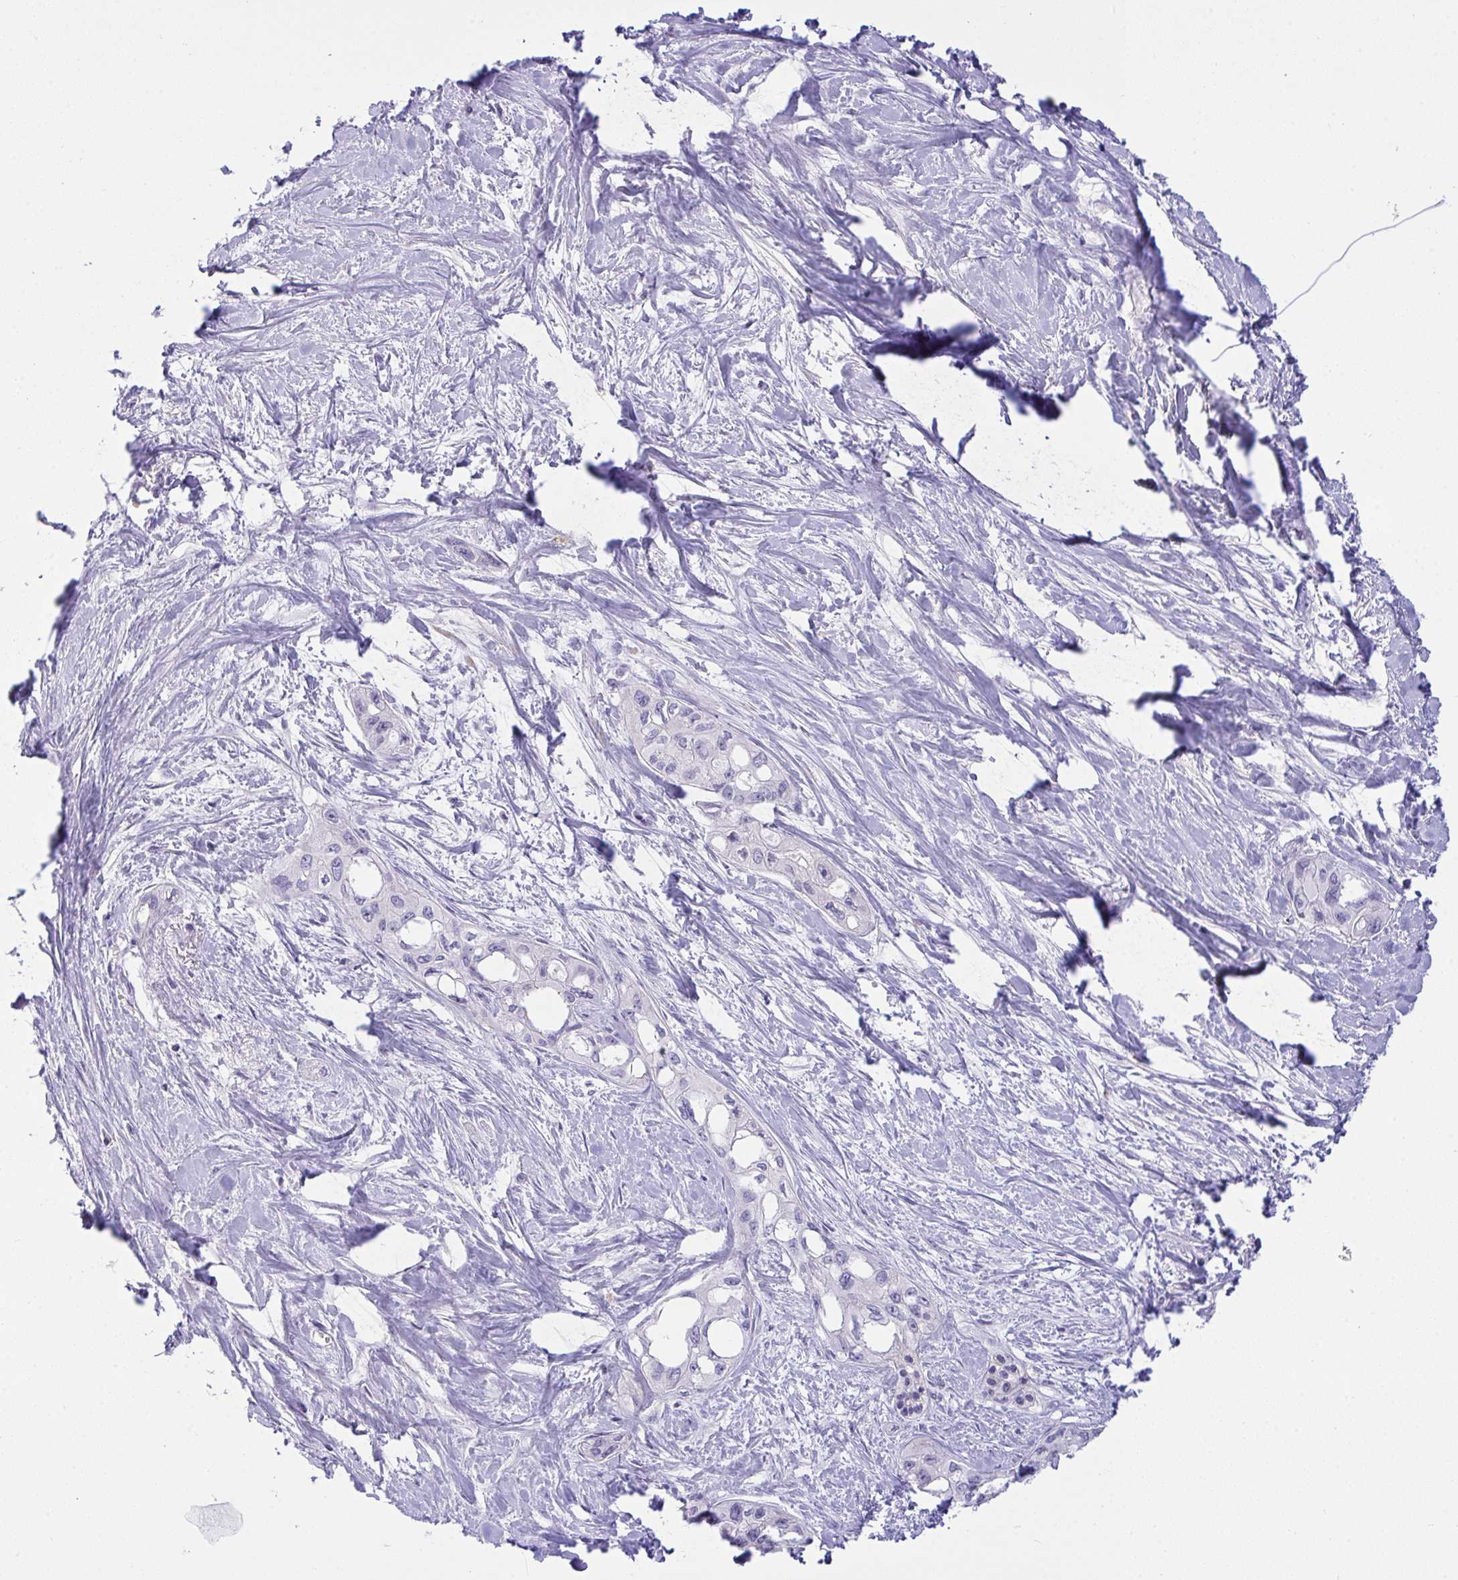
{"staining": {"intensity": "negative", "quantity": "none", "location": "none"}, "tissue": "pancreatic cancer", "cell_type": "Tumor cells", "image_type": "cancer", "snomed": [{"axis": "morphology", "description": "Adenocarcinoma, NOS"}, {"axis": "topography", "description": "Pancreas"}], "caption": "Immunohistochemical staining of human pancreatic cancer (adenocarcinoma) reveals no significant positivity in tumor cells.", "gene": "HOXD12", "patient": {"sex": "female", "age": 50}}